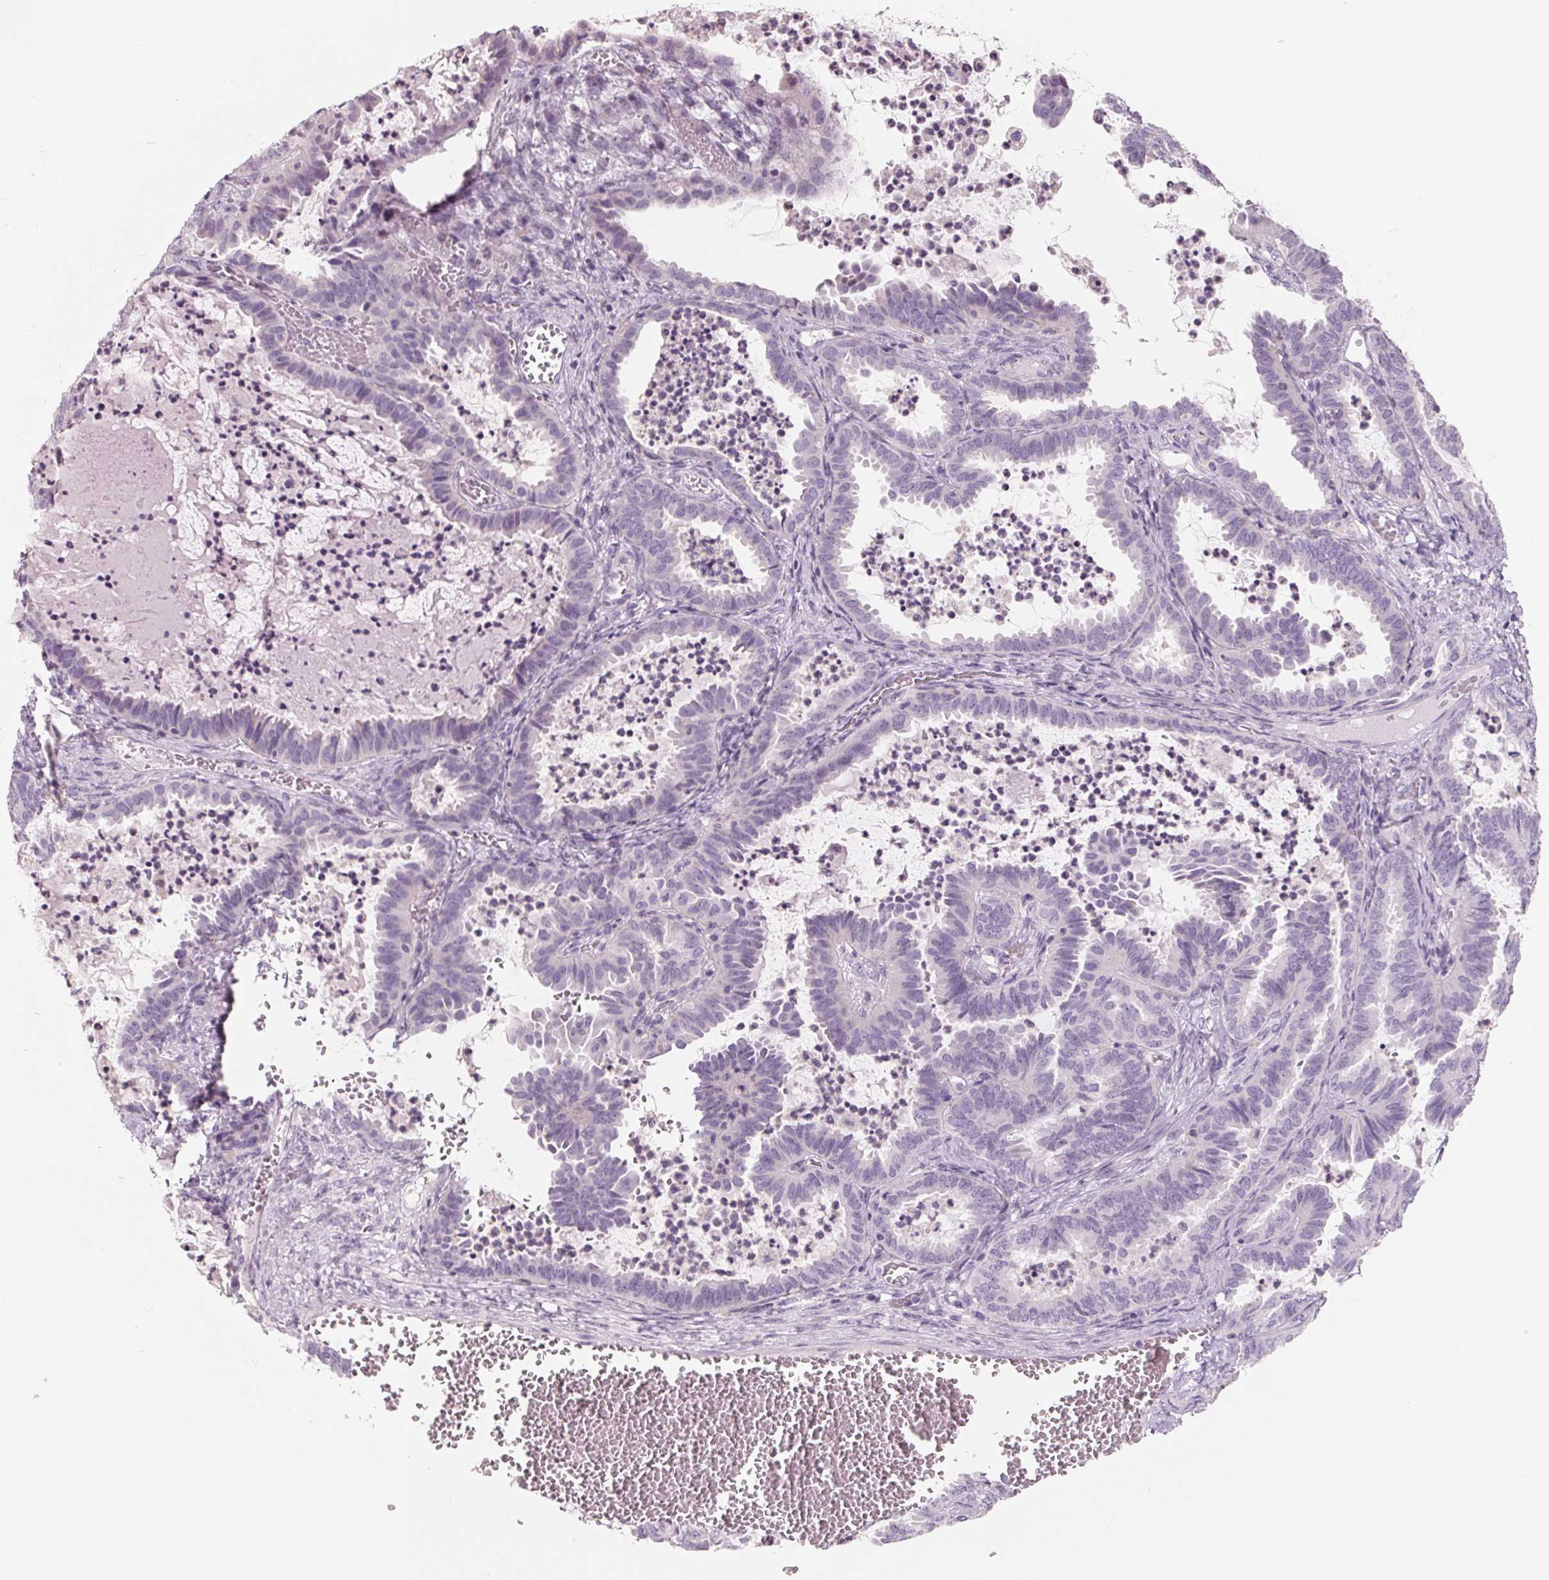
{"staining": {"intensity": "negative", "quantity": "none", "location": "none"}, "tissue": "ovarian cancer", "cell_type": "Tumor cells", "image_type": "cancer", "snomed": [{"axis": "morphology", "description": "Carcinoma, endometroid"}, {"axis": "topography", "description": "Ovary"}], "caption": "Micrograph shows no significant protein positivity in tumor cells of ovarian cancer (endometroid carcinoma).", "gene": "FTCD", "patient": {"sex": "female", "age": 70}}